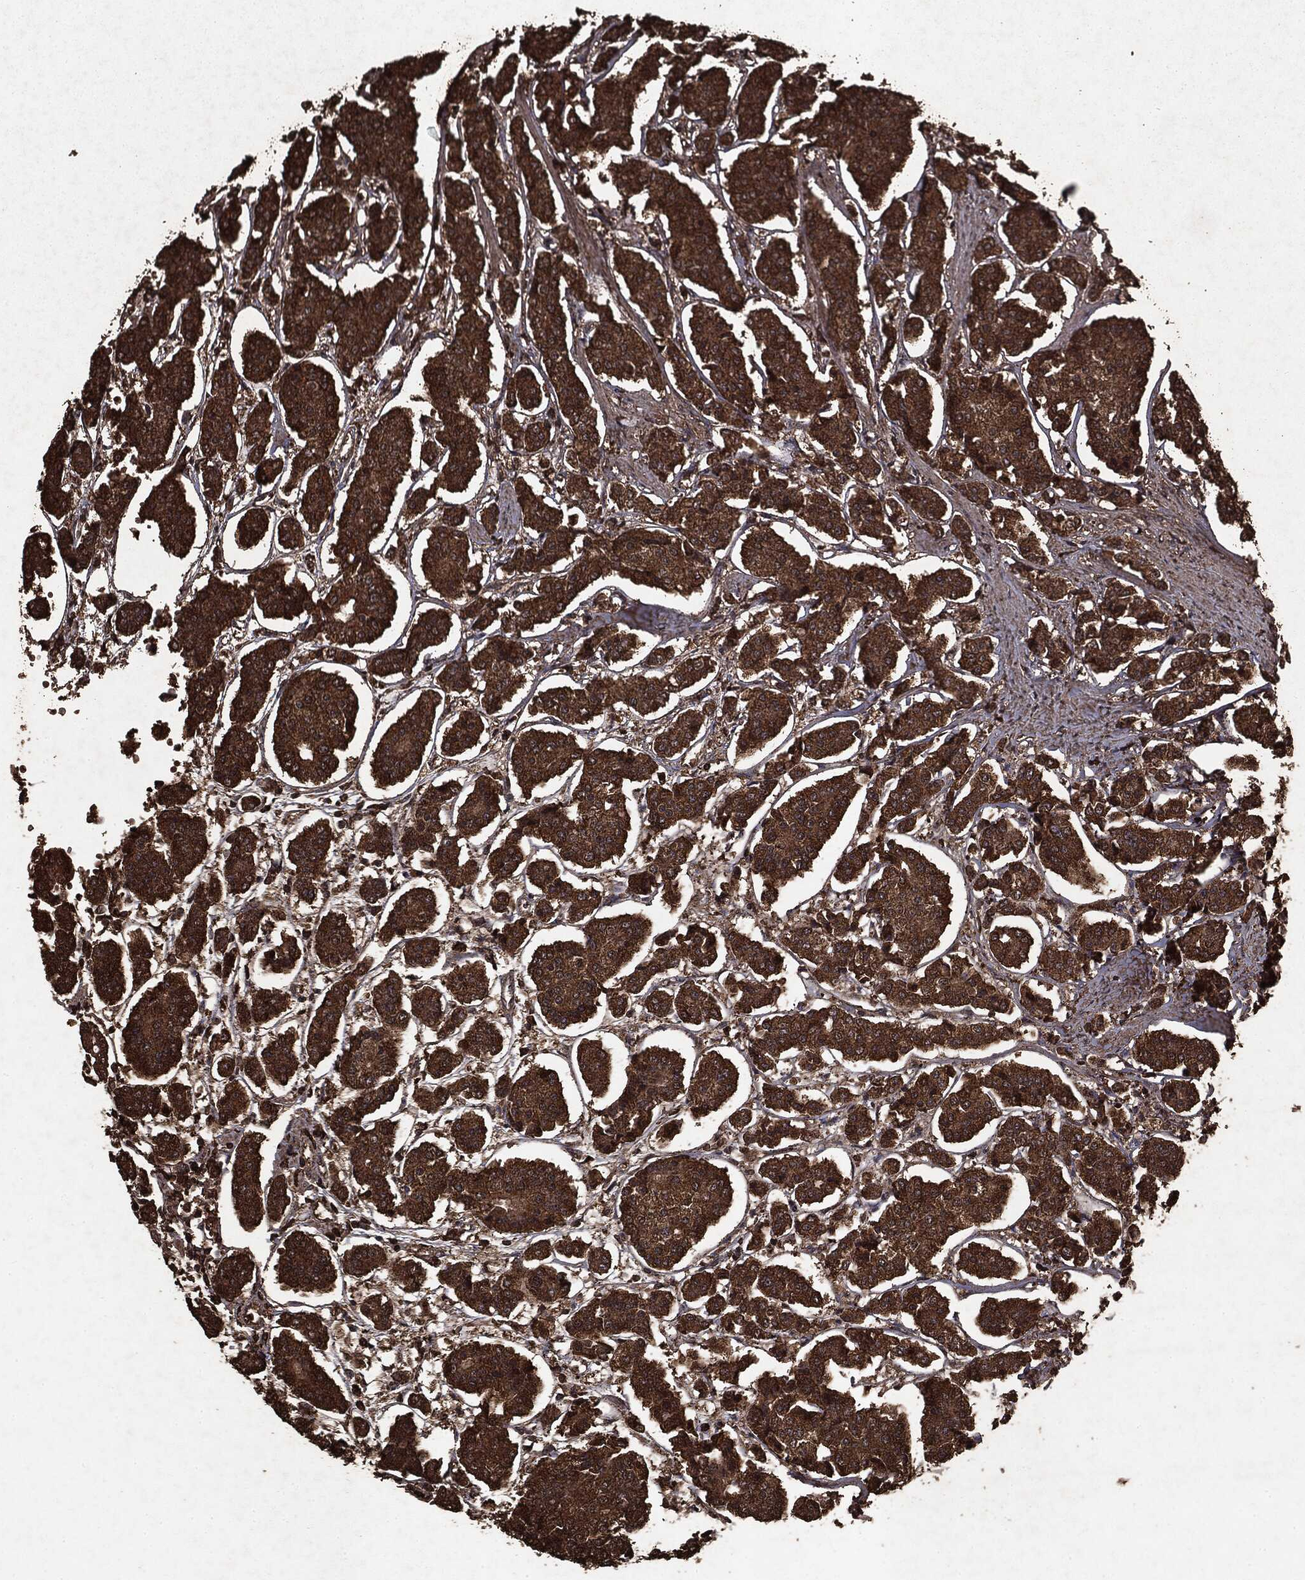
{"staining": {"intensity": "strong", "quantity": ">75%", "location": "cytoplasmic/membranous"}, "tissue": "carcinoid", "cell_type": "Tumor cells", "image_type": "cancer", "snomed": [{"axis": "morphology", "description": "Carcinoid, malignant, NOS"}, {"axis": "topography", "description": "Small intestine"}], "caption": "Carcinoid was stained to show a protein in brown. There is high levels of strong cytoplasmic/membranous staining in approximately >75% of tumor cells.", "gene": "NME1", "patient": {"sex": "female", "age": 65}}